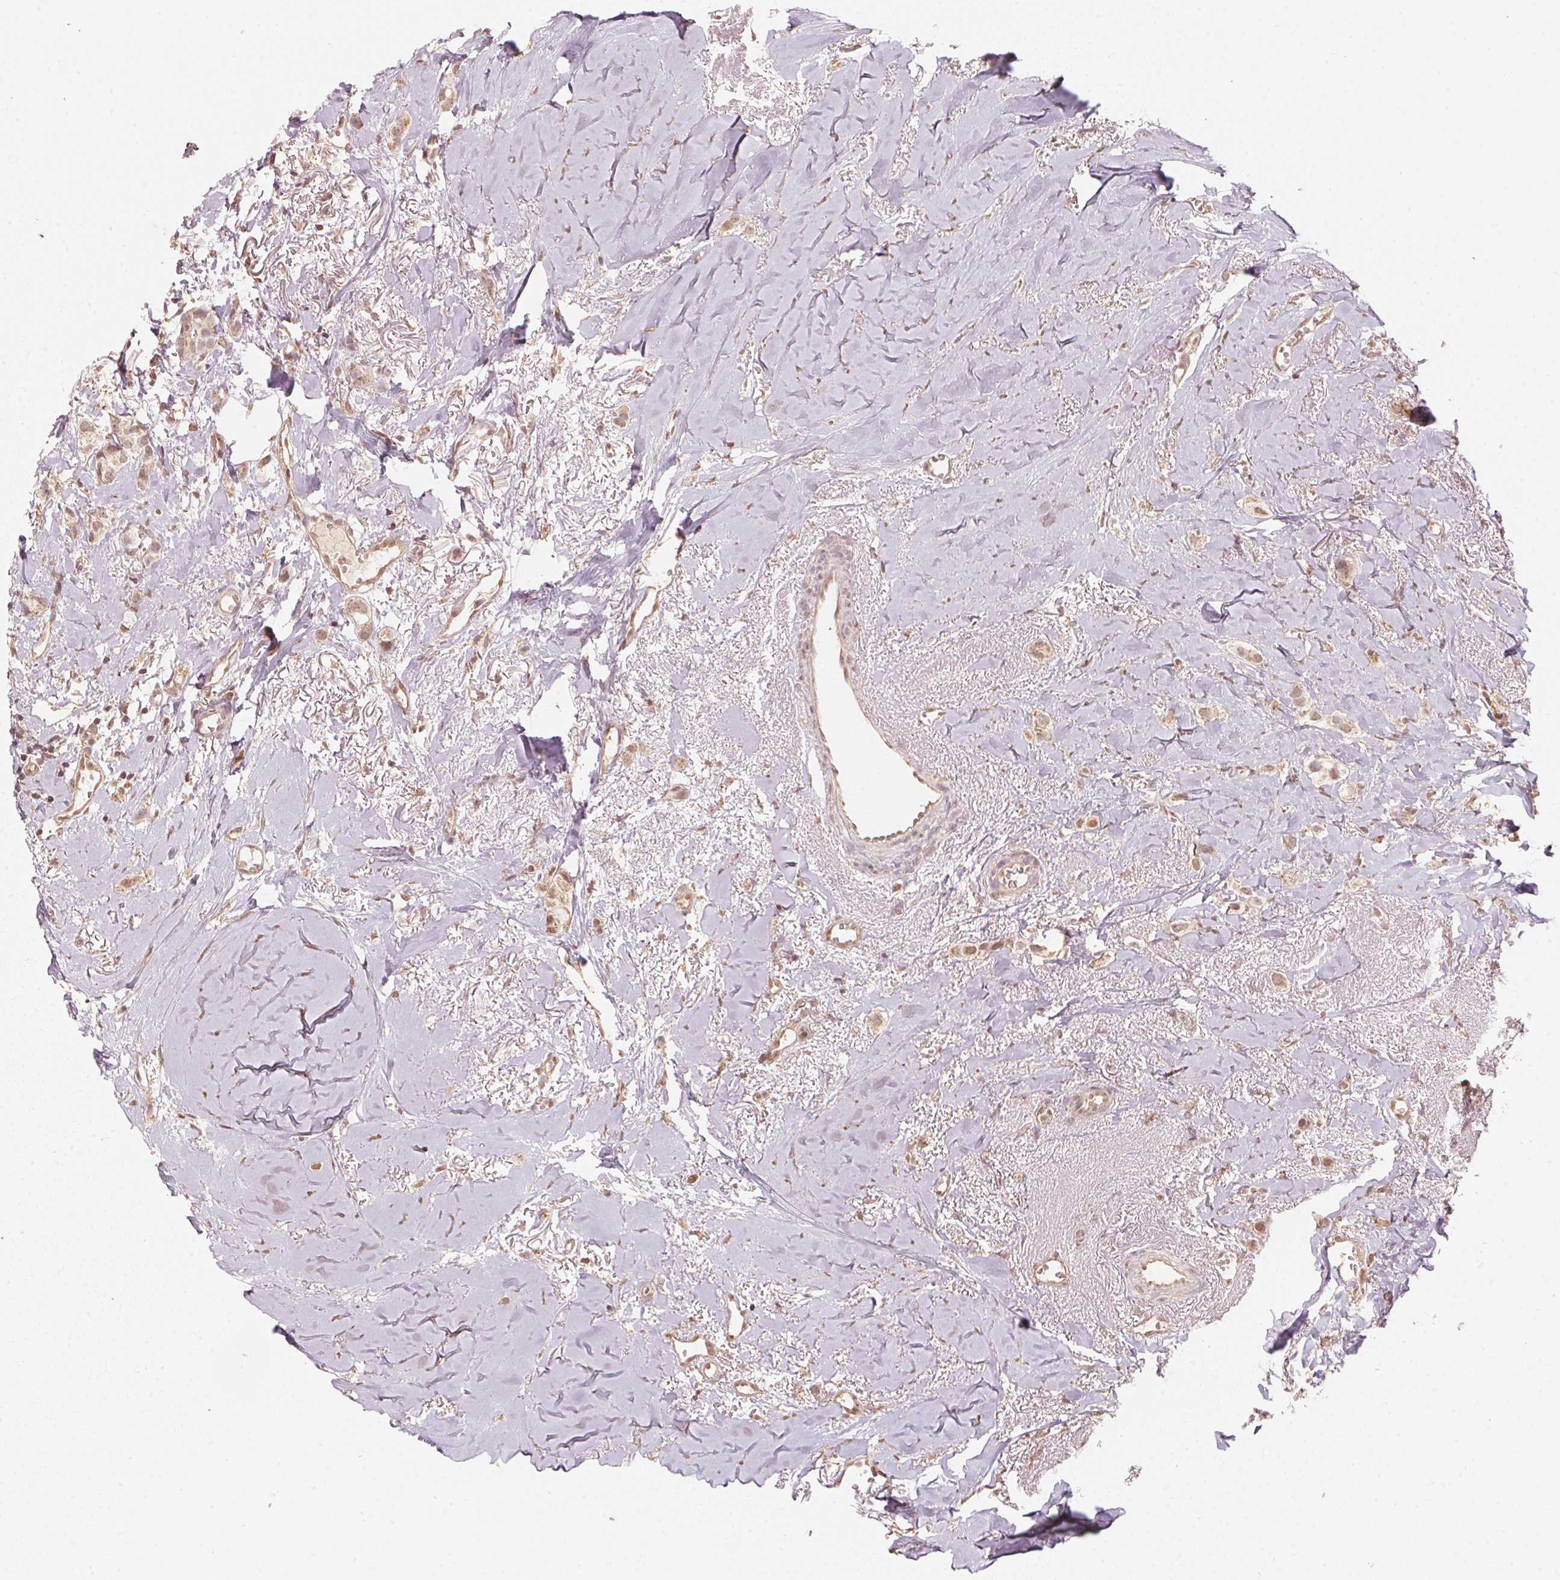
{"staining": {"intensity": "weak", "quantity": ">75%", "location": "cytoplasmic/membranous"}, "tissue": "breast cancer", "cell_type": "Tumor cells", "image_type": "cancer", "snomed": [{"axis": "morphology", "description": "Duct carcinoma"}, {"axis": "topography", "description": "Breast"}], "caption": "Immunohistochemistry of breast cancer displays low levels of weak cytoplasmic/membranous staining in approximately >75% of tumor cells. (Brightfield microscopy of DAB IHC at high magnification).", "gene": "C2orf73", "patient": {"sex": "female", "age": 85}}